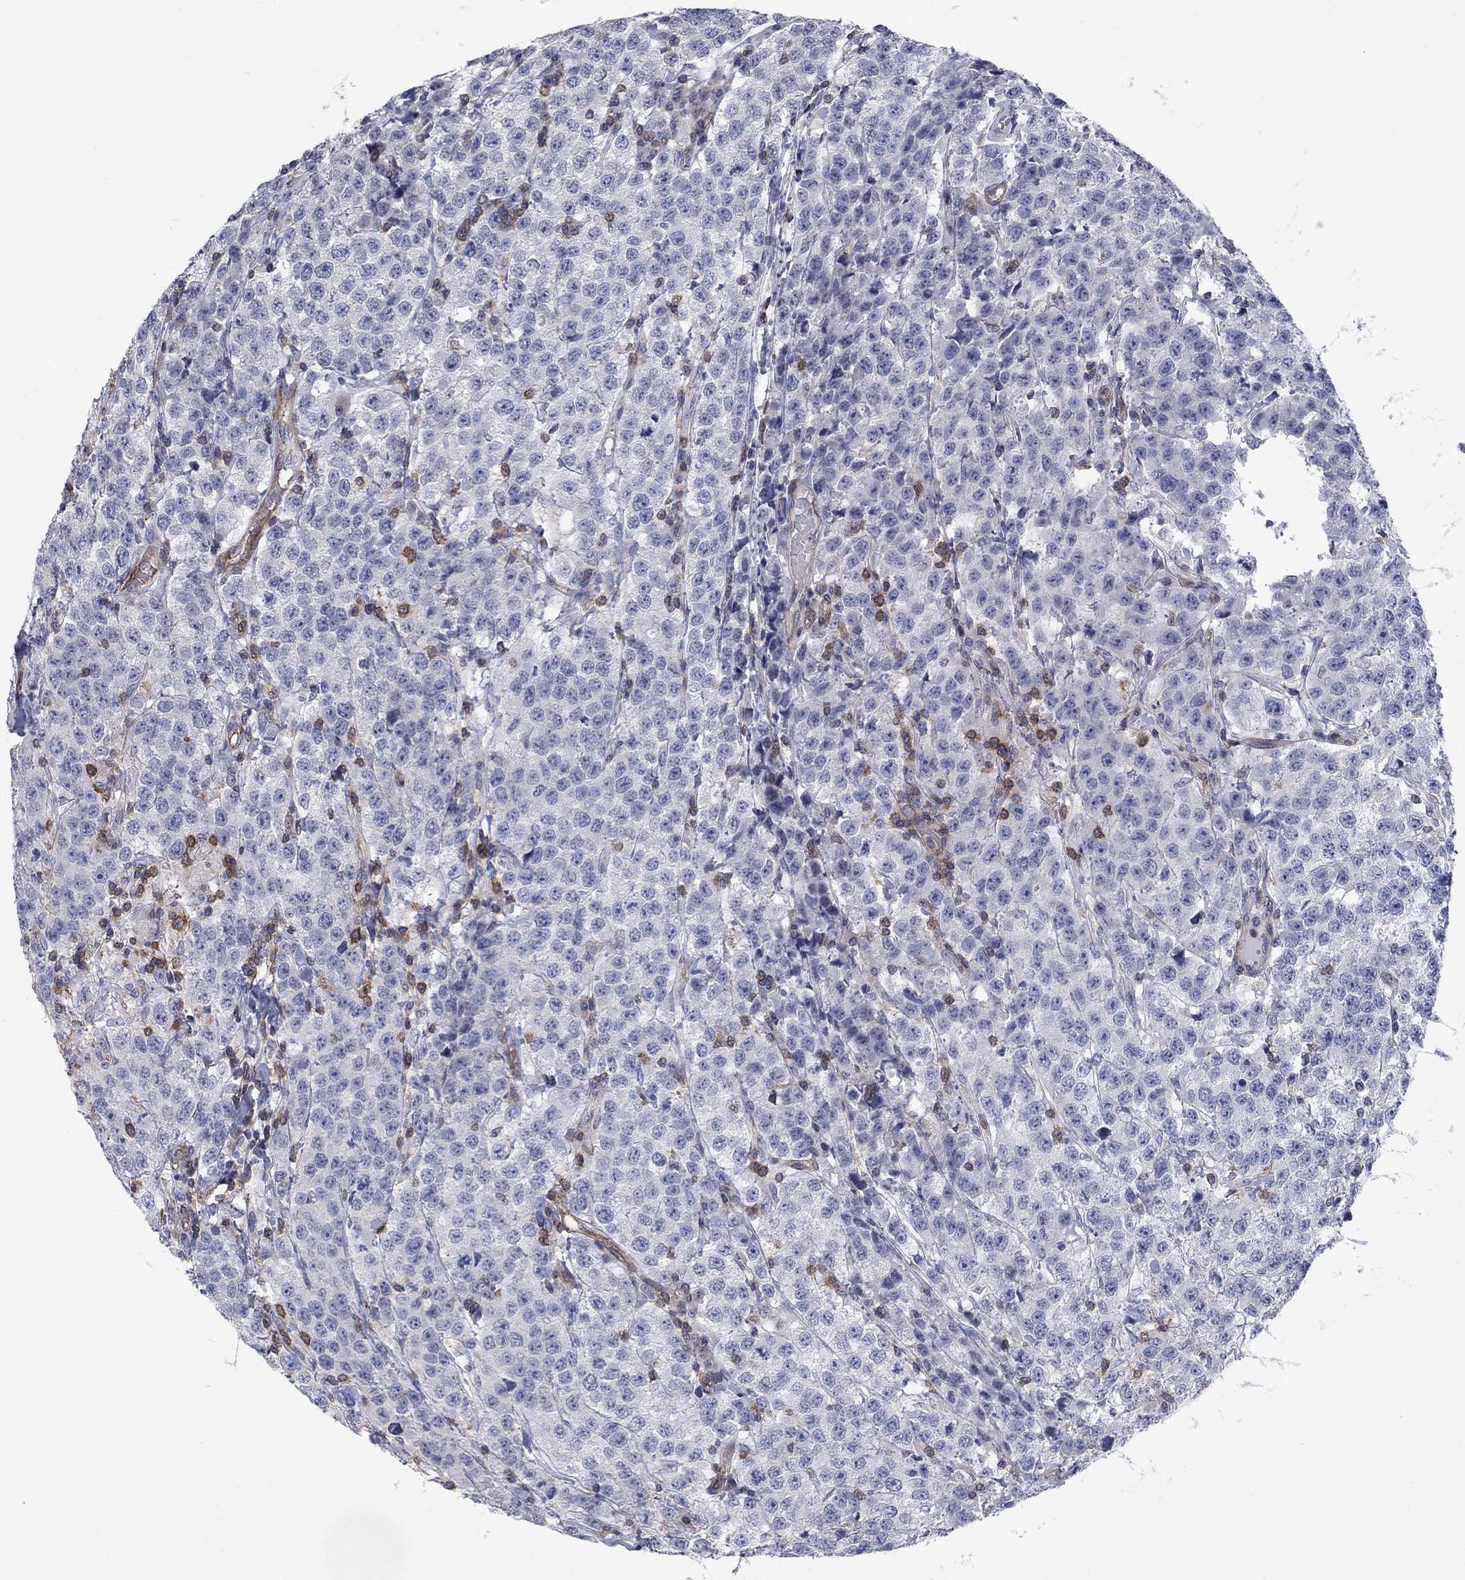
{"staining": {"intensity": "negative", "quantity": "none", "location": "none"}, "tissue": "testis cancer", "cell_type": "Tumor cells", "image_type": "cancer", "snomed": [{"axis": "morphology", "description": "Seminoma, NOS"}, {"axis": "topography", "description": "Testis"}], "caption": "High power microscopy micrograph of an IHC photomicrograph of testis cancer (seminoma), revealing no significant expression in tumor cells.", "gene": "PSD4", "patient": {"sex": "male", "age": 59}}